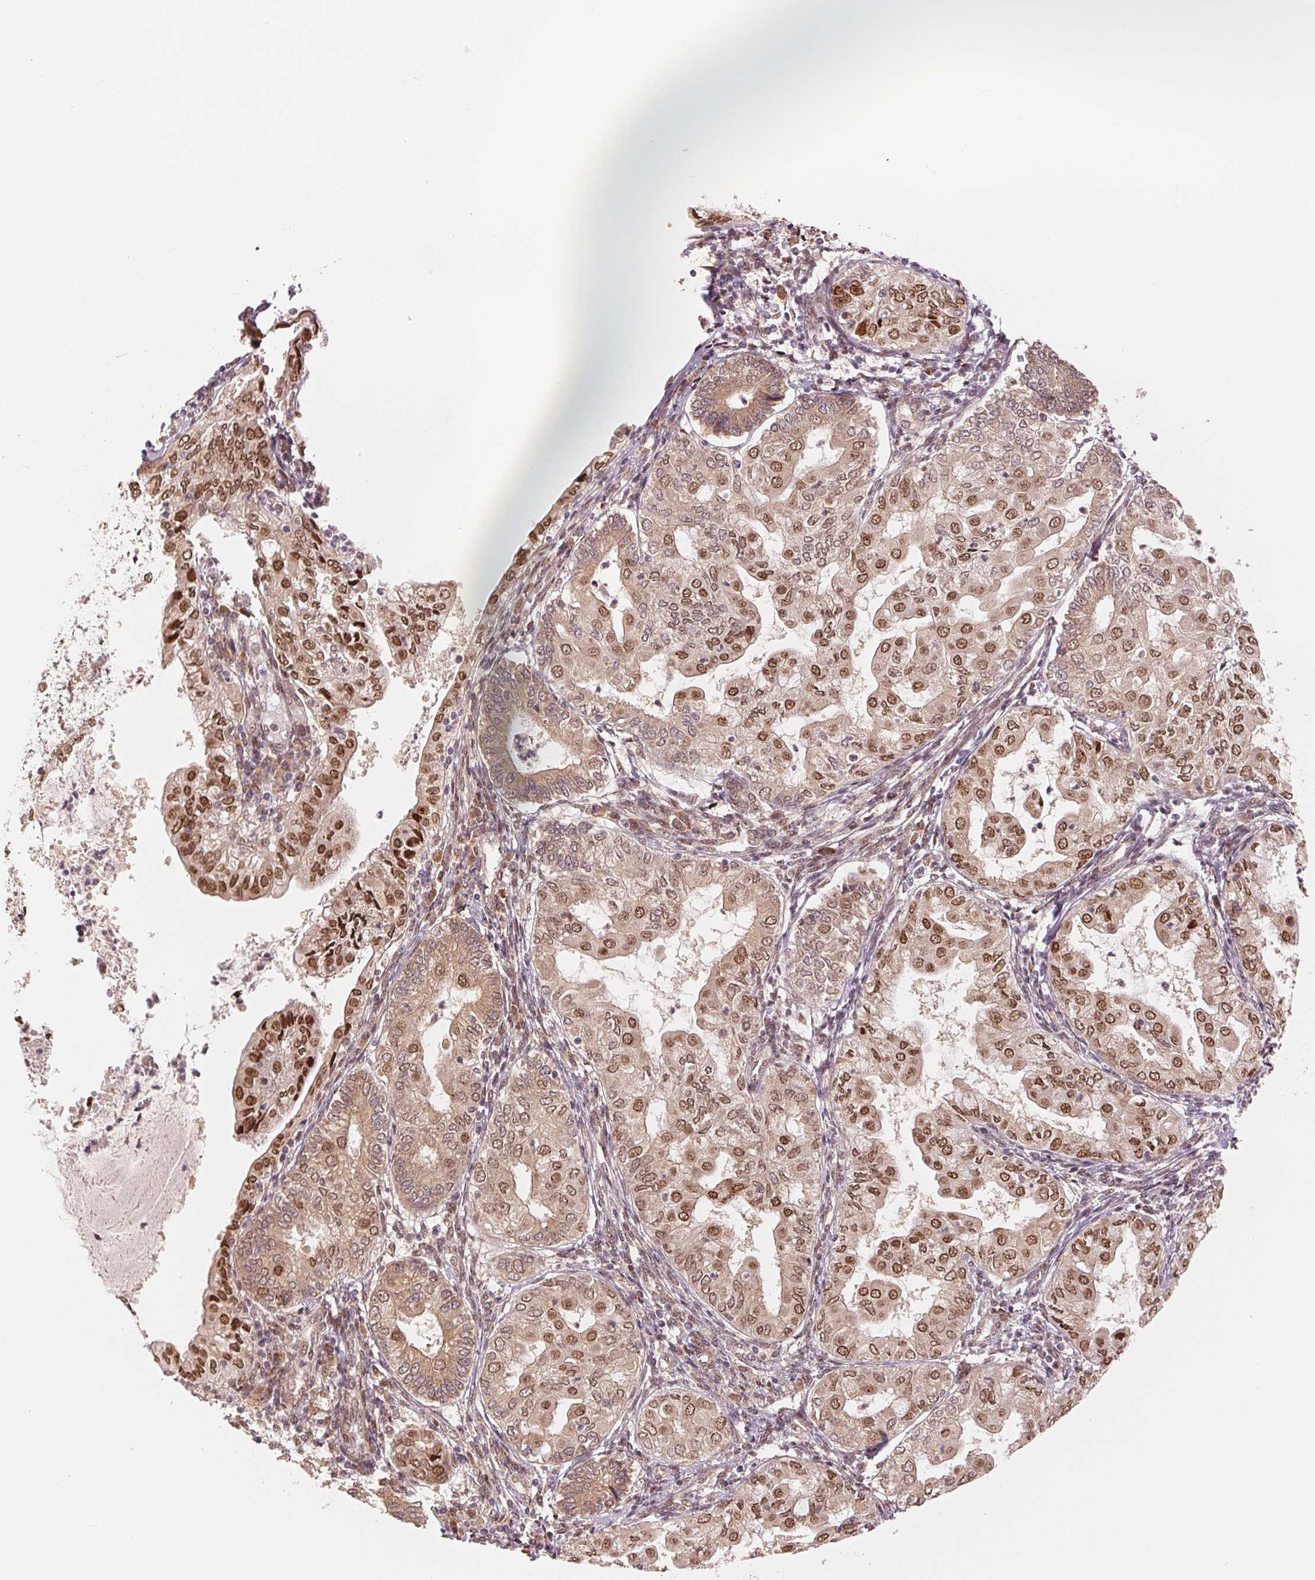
{"staining": {"intensity": "strong", "quantity": "25%-75%", "location": "nuclear"}, "tissue": "endometrial cancer", "cell_type": "Tumor cells", "image_type": "cancer", "snomed": [{"axis": "morphology", "description": "Adenocarcinoma, NOS"}, {"axis": "topography", "description": "Endometrium"}], "caption": "DAB immunohistochemical staining of human endometrial cancer (adenocarcinoma) displays strong nuclear protein staining in about 25%-75% of tumor cells. The staining is performed using DAB (3,3'-diaminobenzidine) brown chromogen to label protein expression. The nuclei are counter-stained blue using hematoxylin.", "gene": "ERI3", "patient": {"sex": "female", "age": 68}}